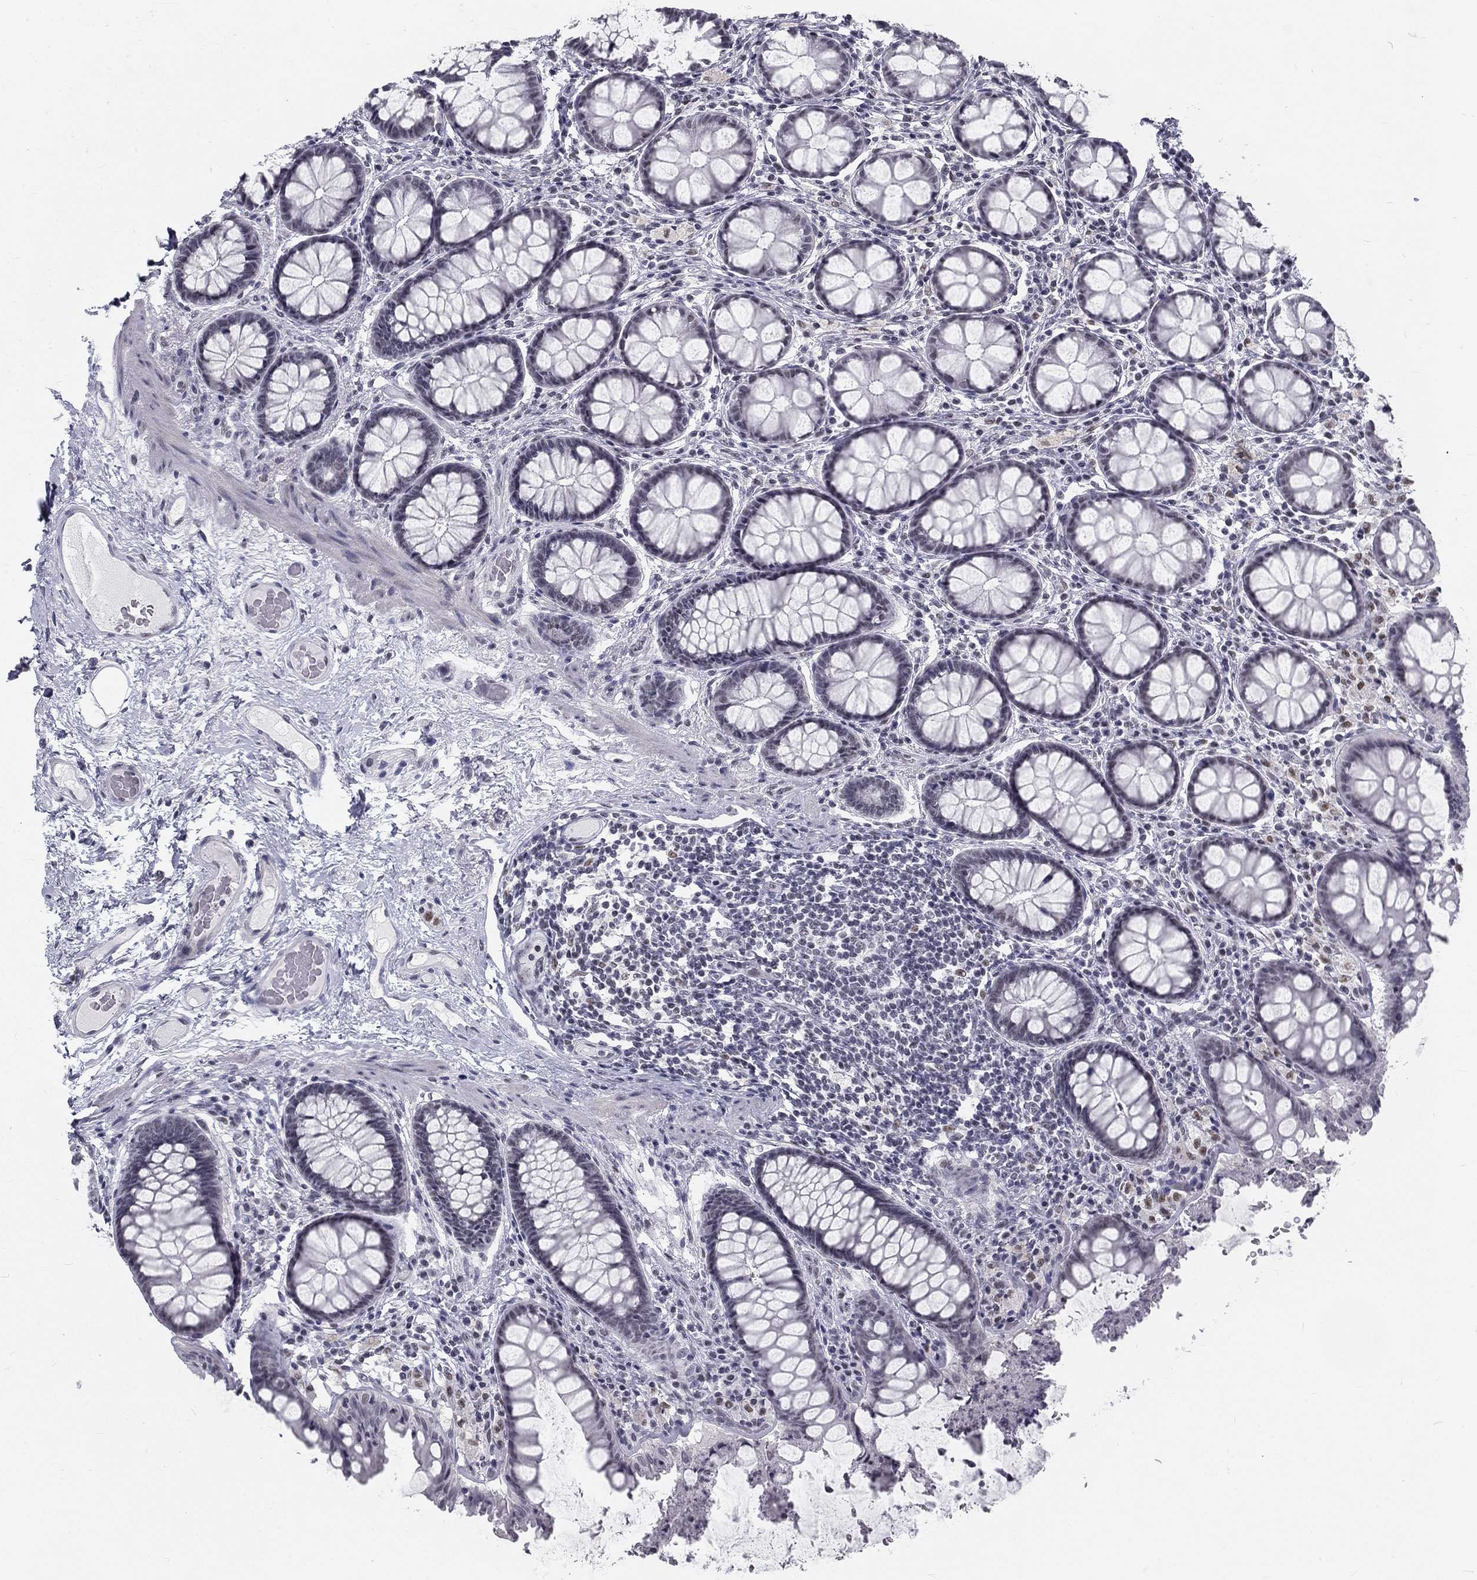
{"staining": {"intensity": "negative", "quantity": "none", "location": "none"}, "tissue": "colon", "cell_type": "Endothelial cells", "image_type": "normal", "snomed": [{"axis": "morphology", "description": "Normal tissue, NOS"}, {"axis": "topography", "description": "Colon"}], "caption": "A high-resolution photomicrograph shows immunohistochemistry staining of normal colon, which shows no significant expression in endothelial cells.", "gene": "SNORC", "patient": {"sex": "female", "age": 65}}